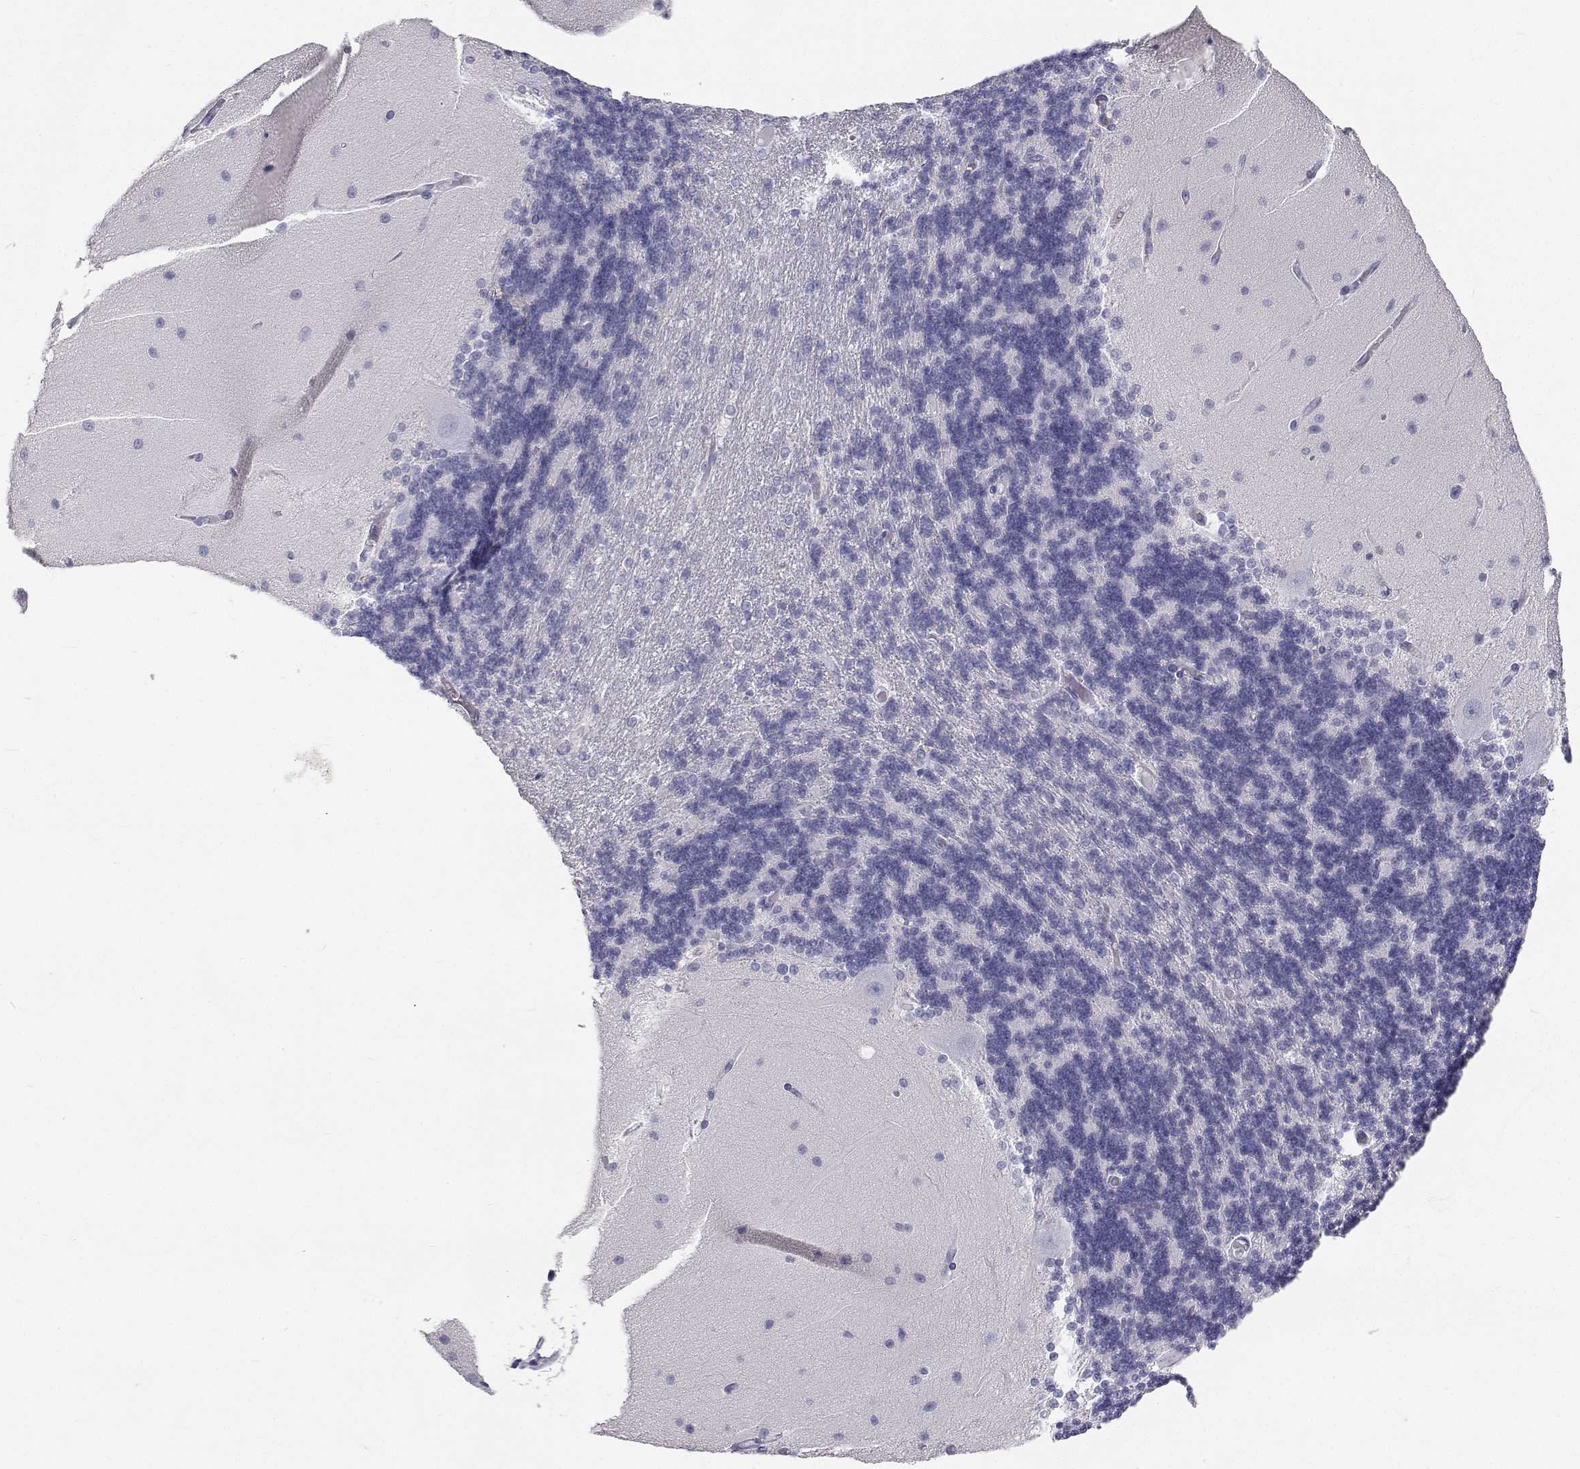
{"staining": {"intensity": "negative", "quantity": "none", "location": "none"}, "tissue": "cerebellum", "cell_type": "Cells in granular layer", "image_type": "normal", "snomed": [{"axis": "morphology", "description": "Normal tissue, NOS"}, {"axis": "topography", "description": "Cerebellum"}], "caption": "Unremarkable cerebellum was stained to show a protein in brown. There is no significant staining in cells in granular layer. (Stains: DAB immunohistochemistry (IHC) with hematoxylin counter stain, Microscopy: brightfield microscopy at high magnification).", "gene": "TTN", "patient": {"sex": "female", "age": 54}}